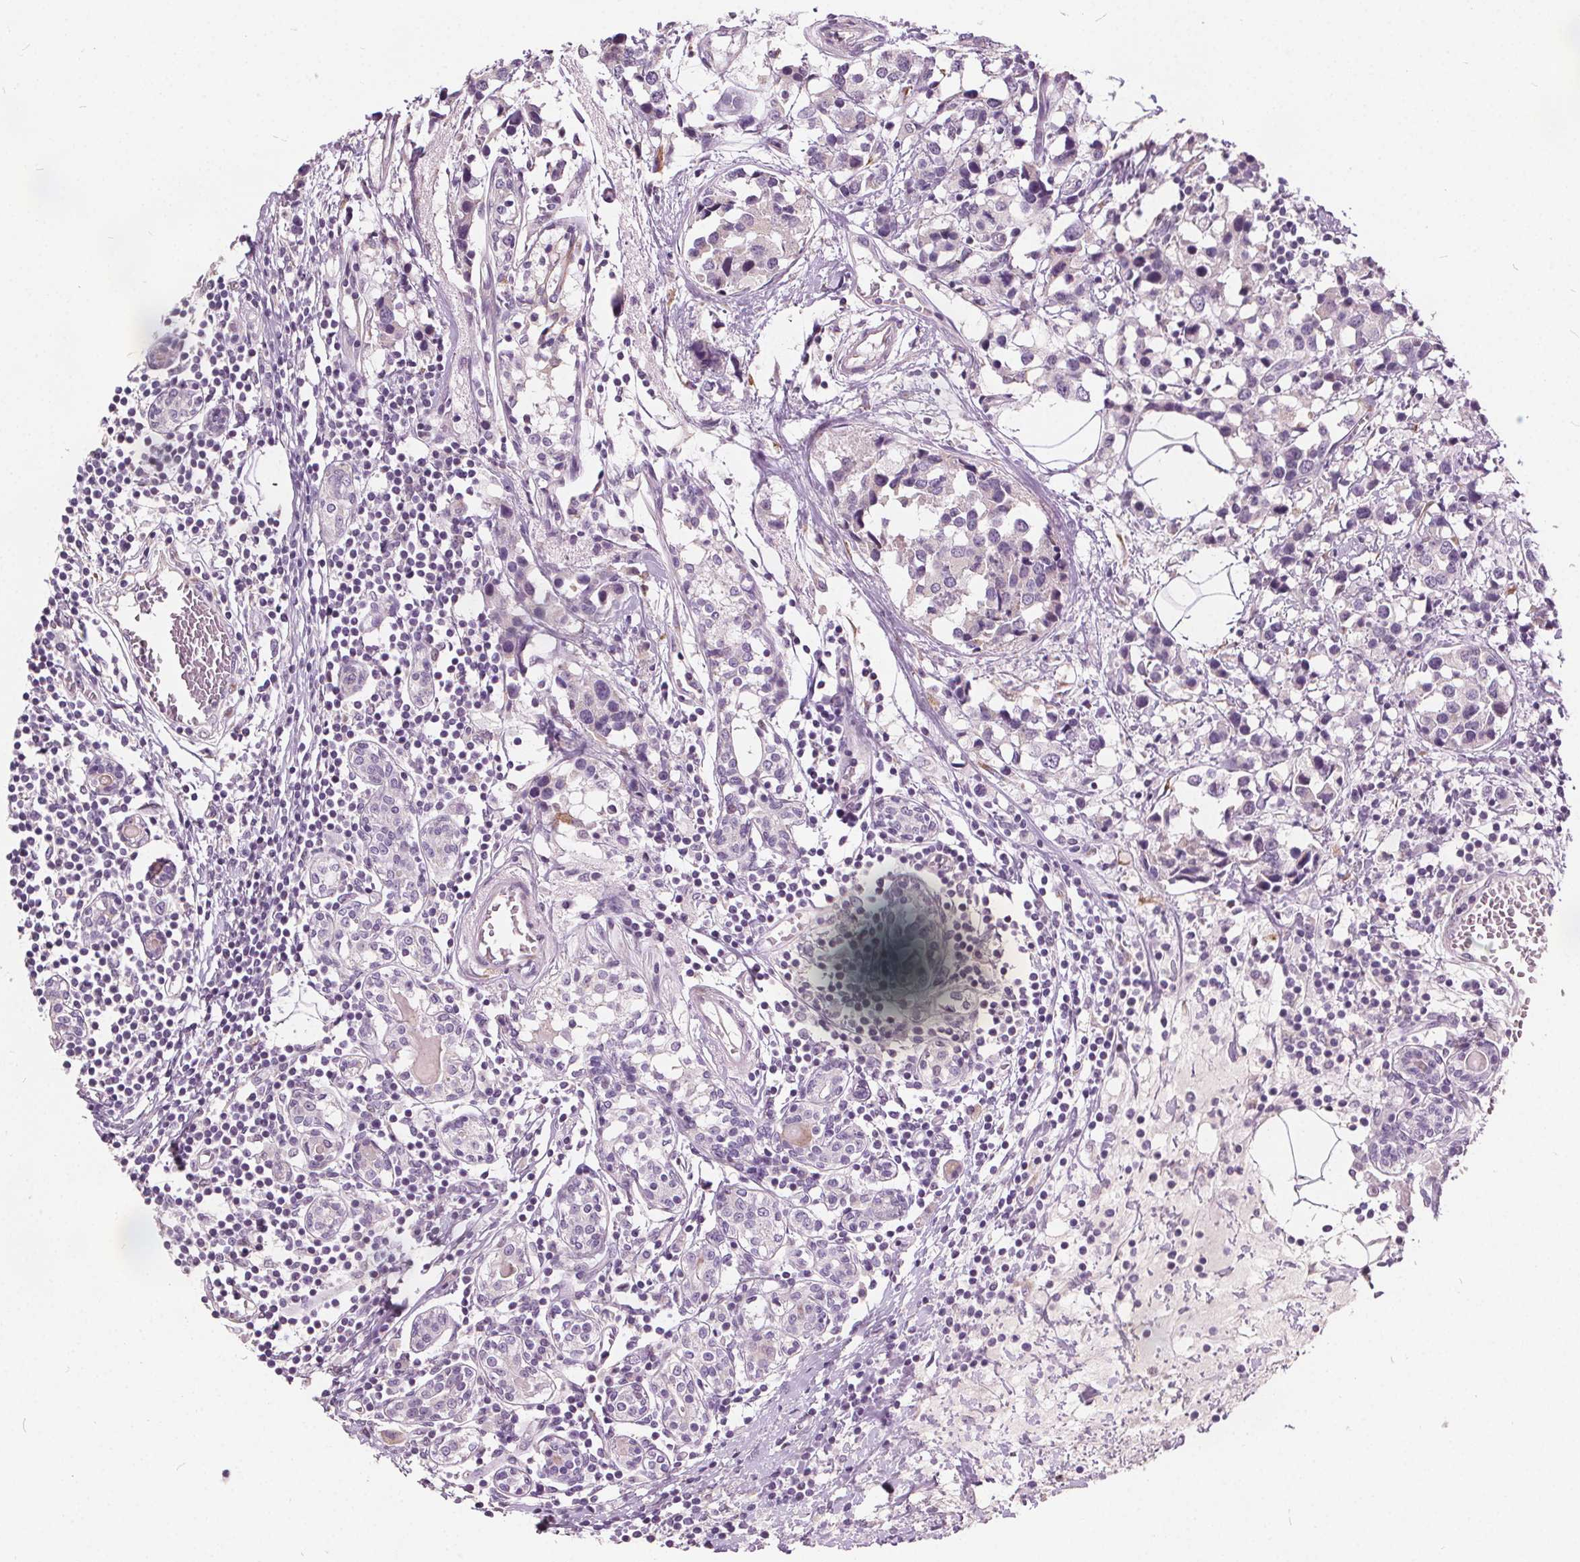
{"staining": {"intensity": "negative", "quantity": "none", "location": "none"}, "tissue": "breast cancer", "cell_type": "Tumor cells", "image_type": "cancer", "snomed": [{"axis": "morphology", "description": "Lobular carcinoma"}, {"axis": "topography", "description": "Breast"}], "caption": "Immunohistochemistry (IHC) of human lobular carcinoma (breast) exhibits no positivity in tumor cells.", "gene": "ACOX2", "patient": {"sex": "female", "age": 59}}